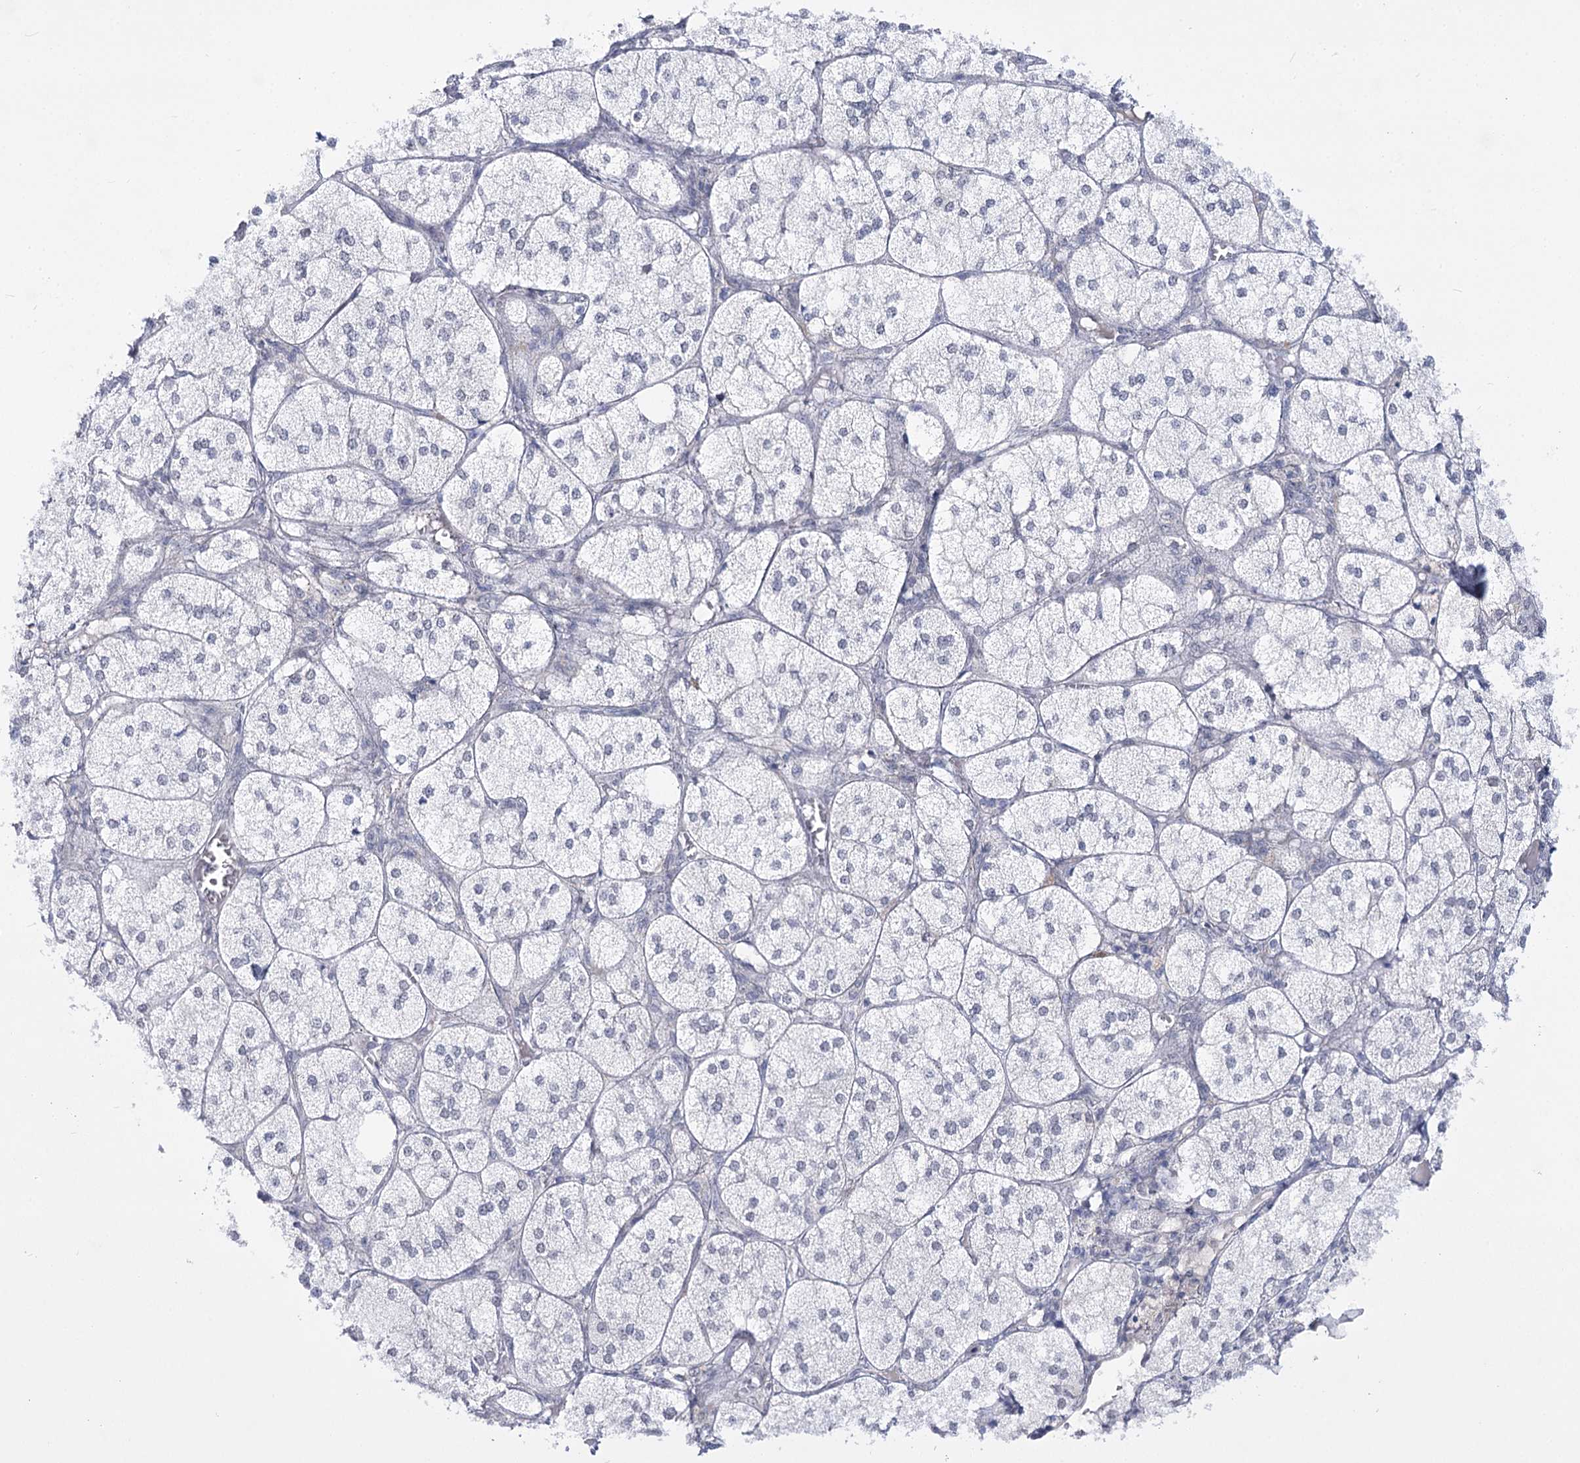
{"staining": {"intensity": "negative", "quantity": "none", "location": "none"}, "tissue": "adrenal gland", "cell_type": "Glandular cells", "image_type": "normal", "snomed": [{"axis": "morphology", "description": "Normal tissue, NOS"}, {"axis": "topography", "description": "Adrenal gland"}], "caption": "Normal adrenal gland was stained to show a protein in brown. There is no significant staining in glandular cells.", "gene": "ATP10B", "patient": {"sex": "female", "age": 61}}